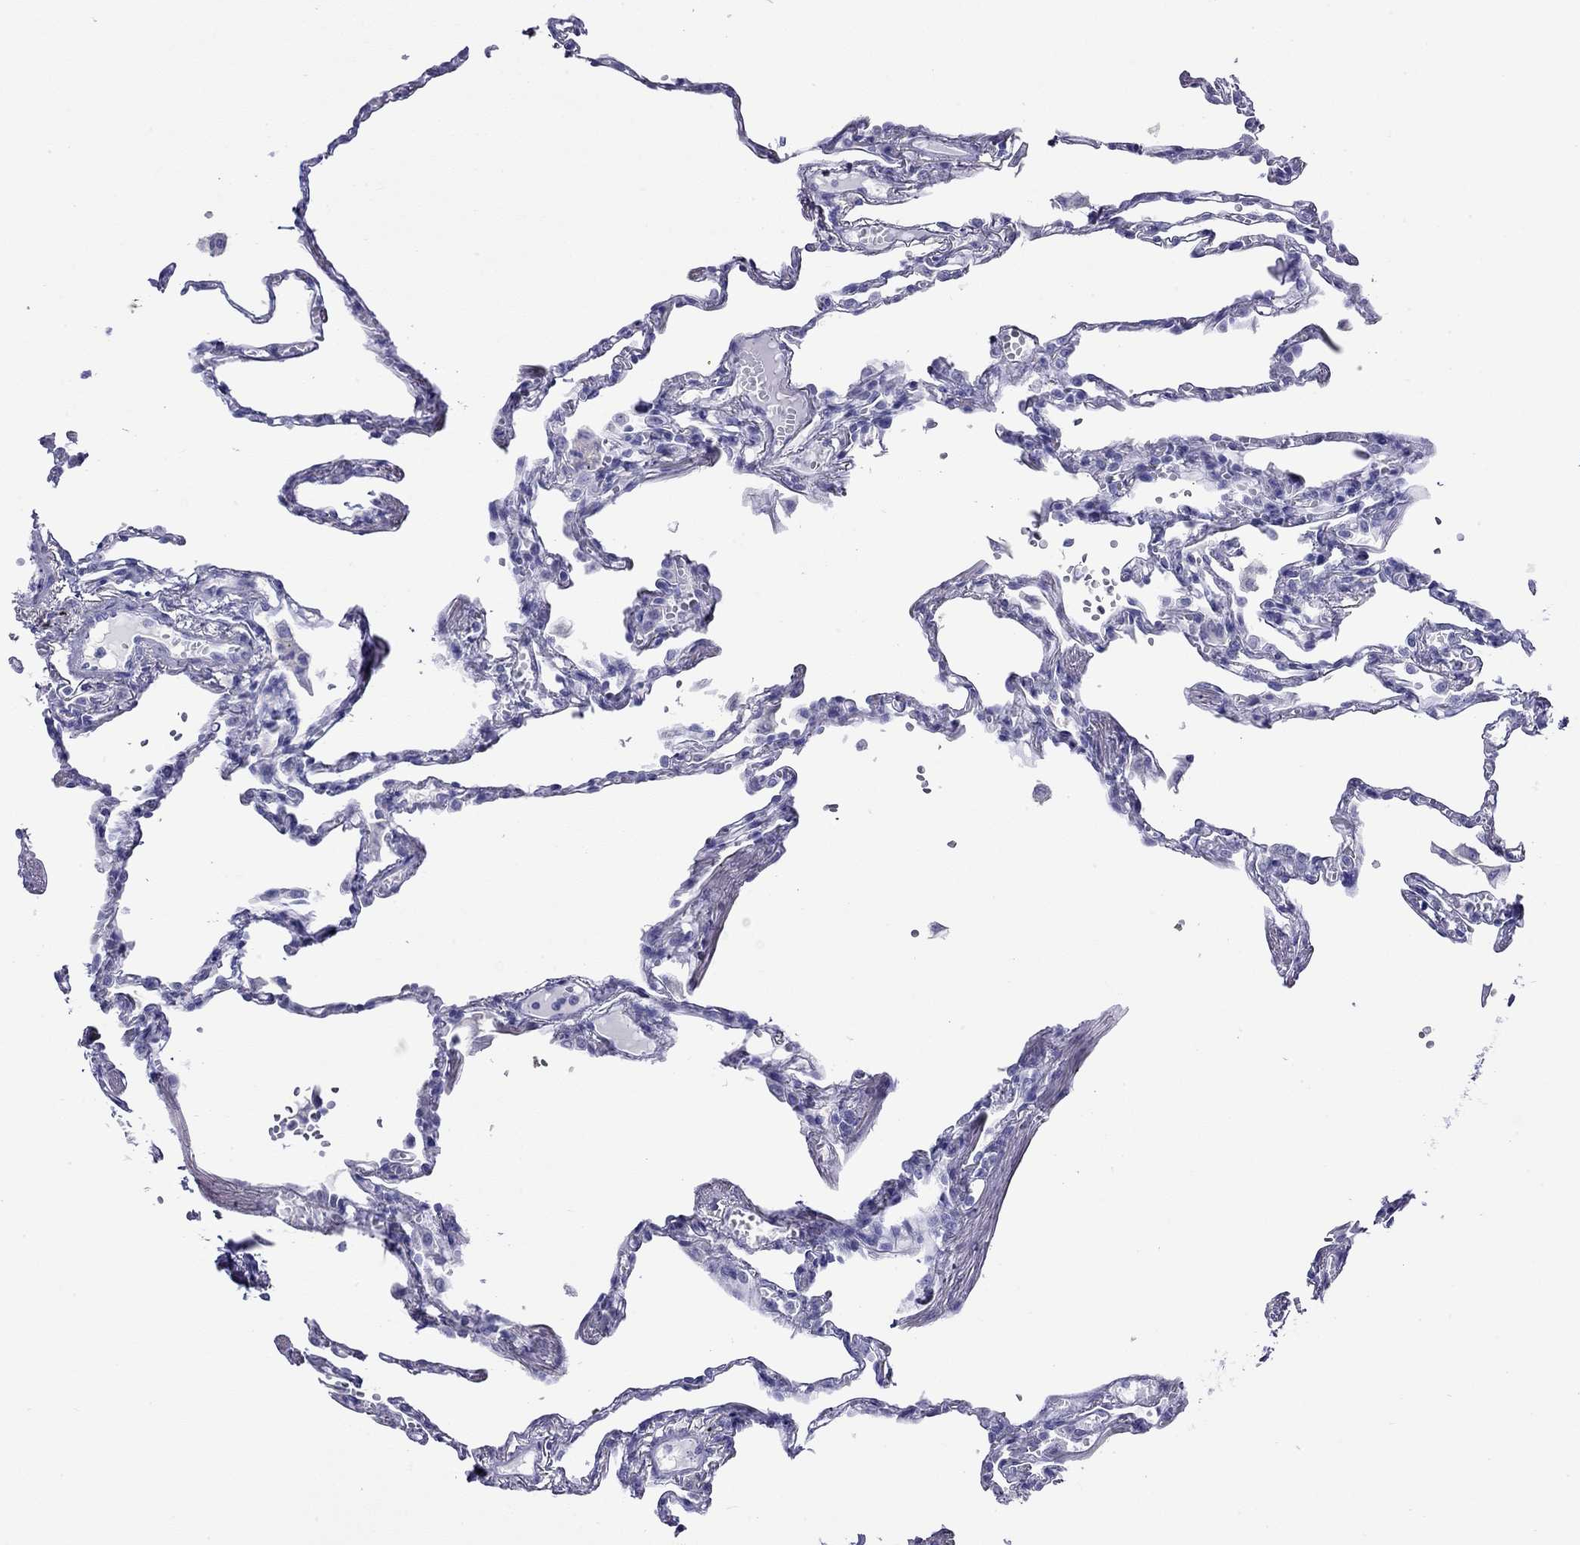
{"staining": {"intensity": "negative", "quantity": "none", "location": "none"}, "tissue": "lung", "cell_type": "Alveolar cells", "image_type": "normal", "snomed": [{"axis": "morphology", "description": "Normal tissue, NOS"}, {"axis": "topography", "description": "Lung"}], "caption": "Lung stained for a protein using IHC exhibits no staining alveolar cells.", "gene": "SLC30A8", "patient": {"sex": "male", "age": 78}}